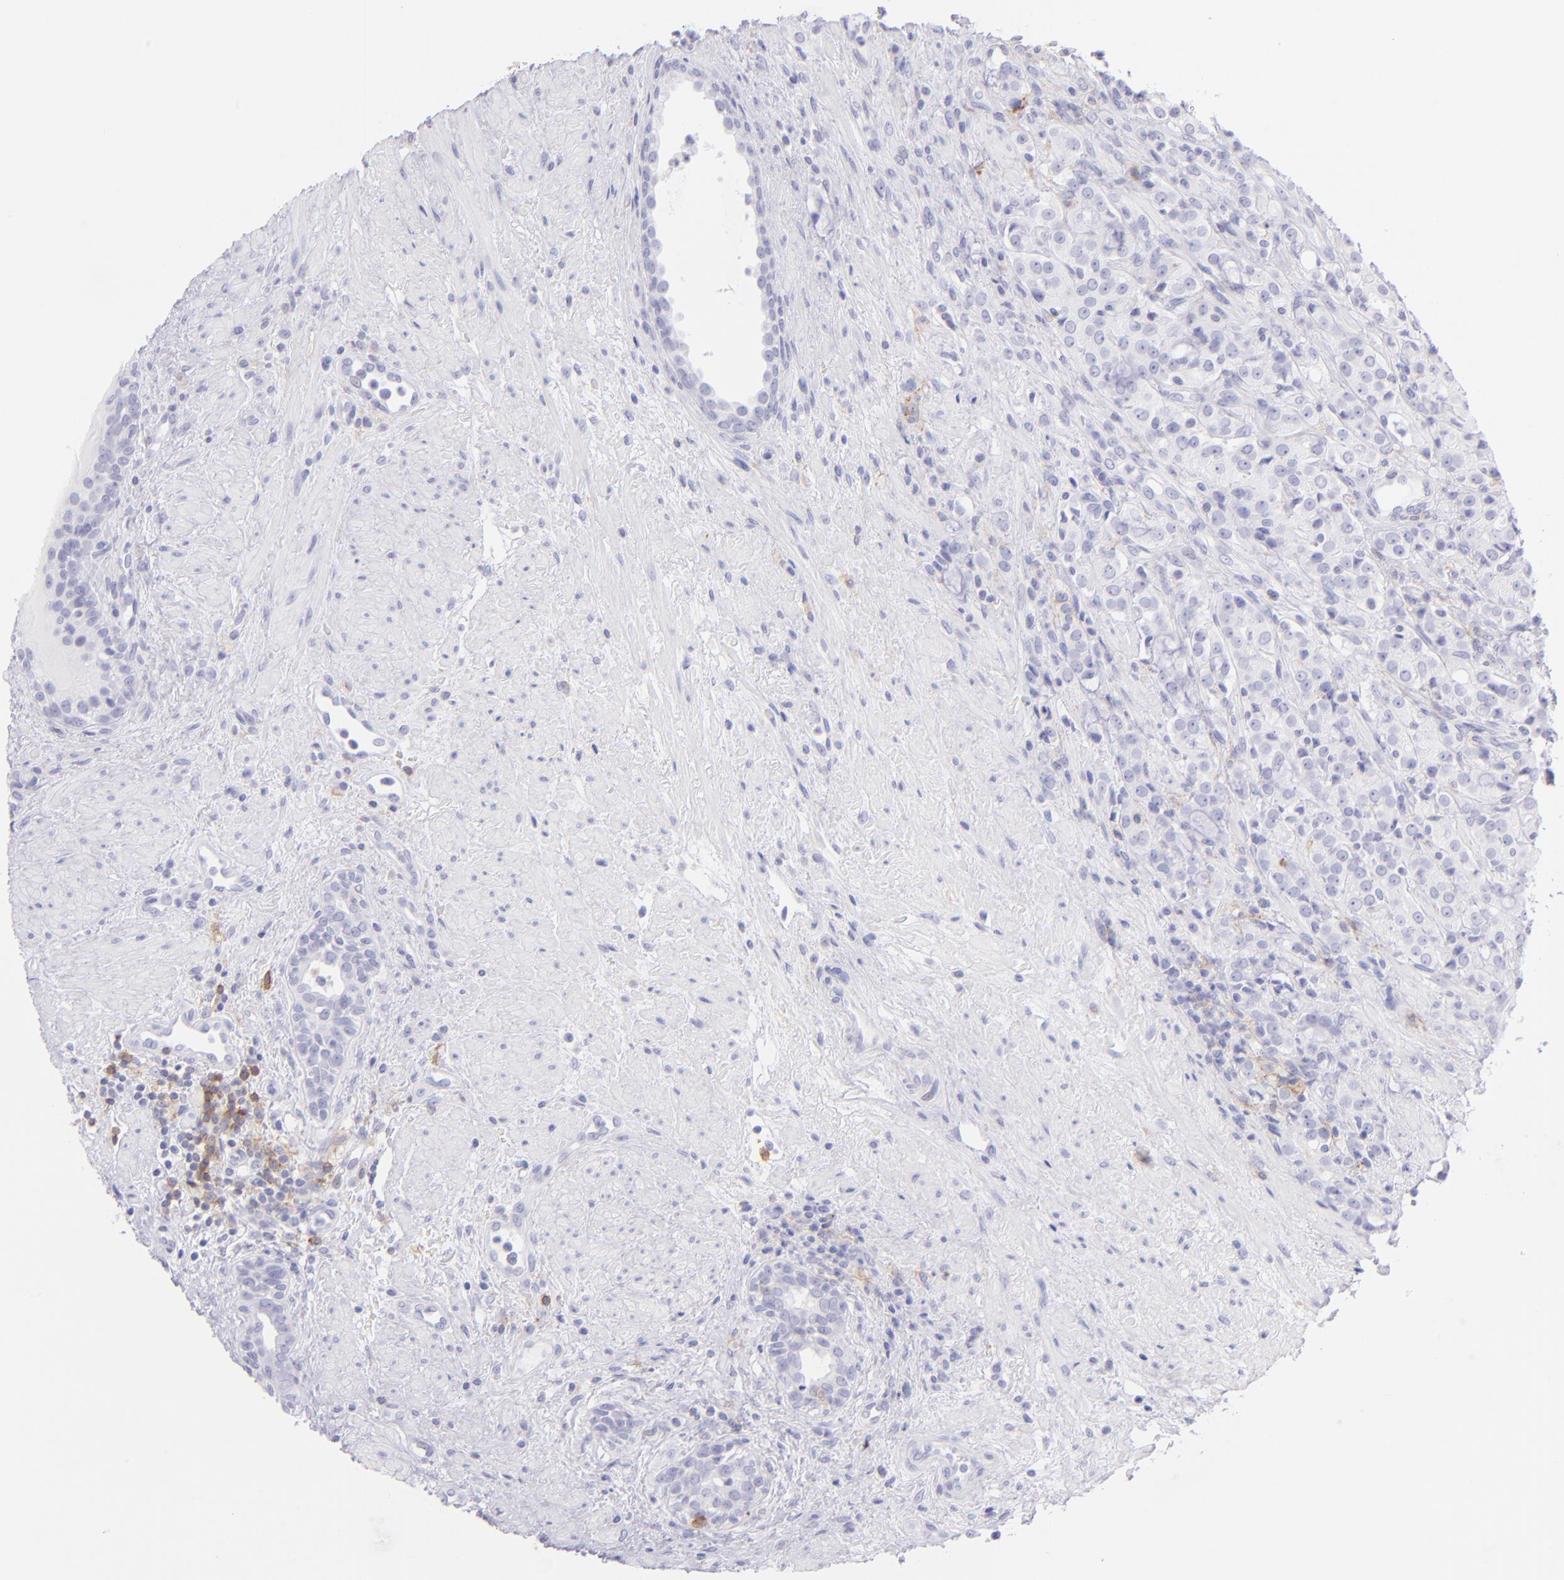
{"staining": {"intensity": "negative", "quantity": "none", "location": "none"}, "tissue": "prostate cancer", "cell_type": "Tumor cells", "image_type": "cancer", "snomed": [{"axis": "morphology", "description": "Adenocarcinoma, High grade"}, {"axis": "topography", "description": "Prostate"}], "caption": "A high-resolution image shows immunohistochemistry staining of prostate cancer, which shows no significant positivity in tumor cells.", "gene": "CD72", "patient": {"sex": "male", "age": 72}}